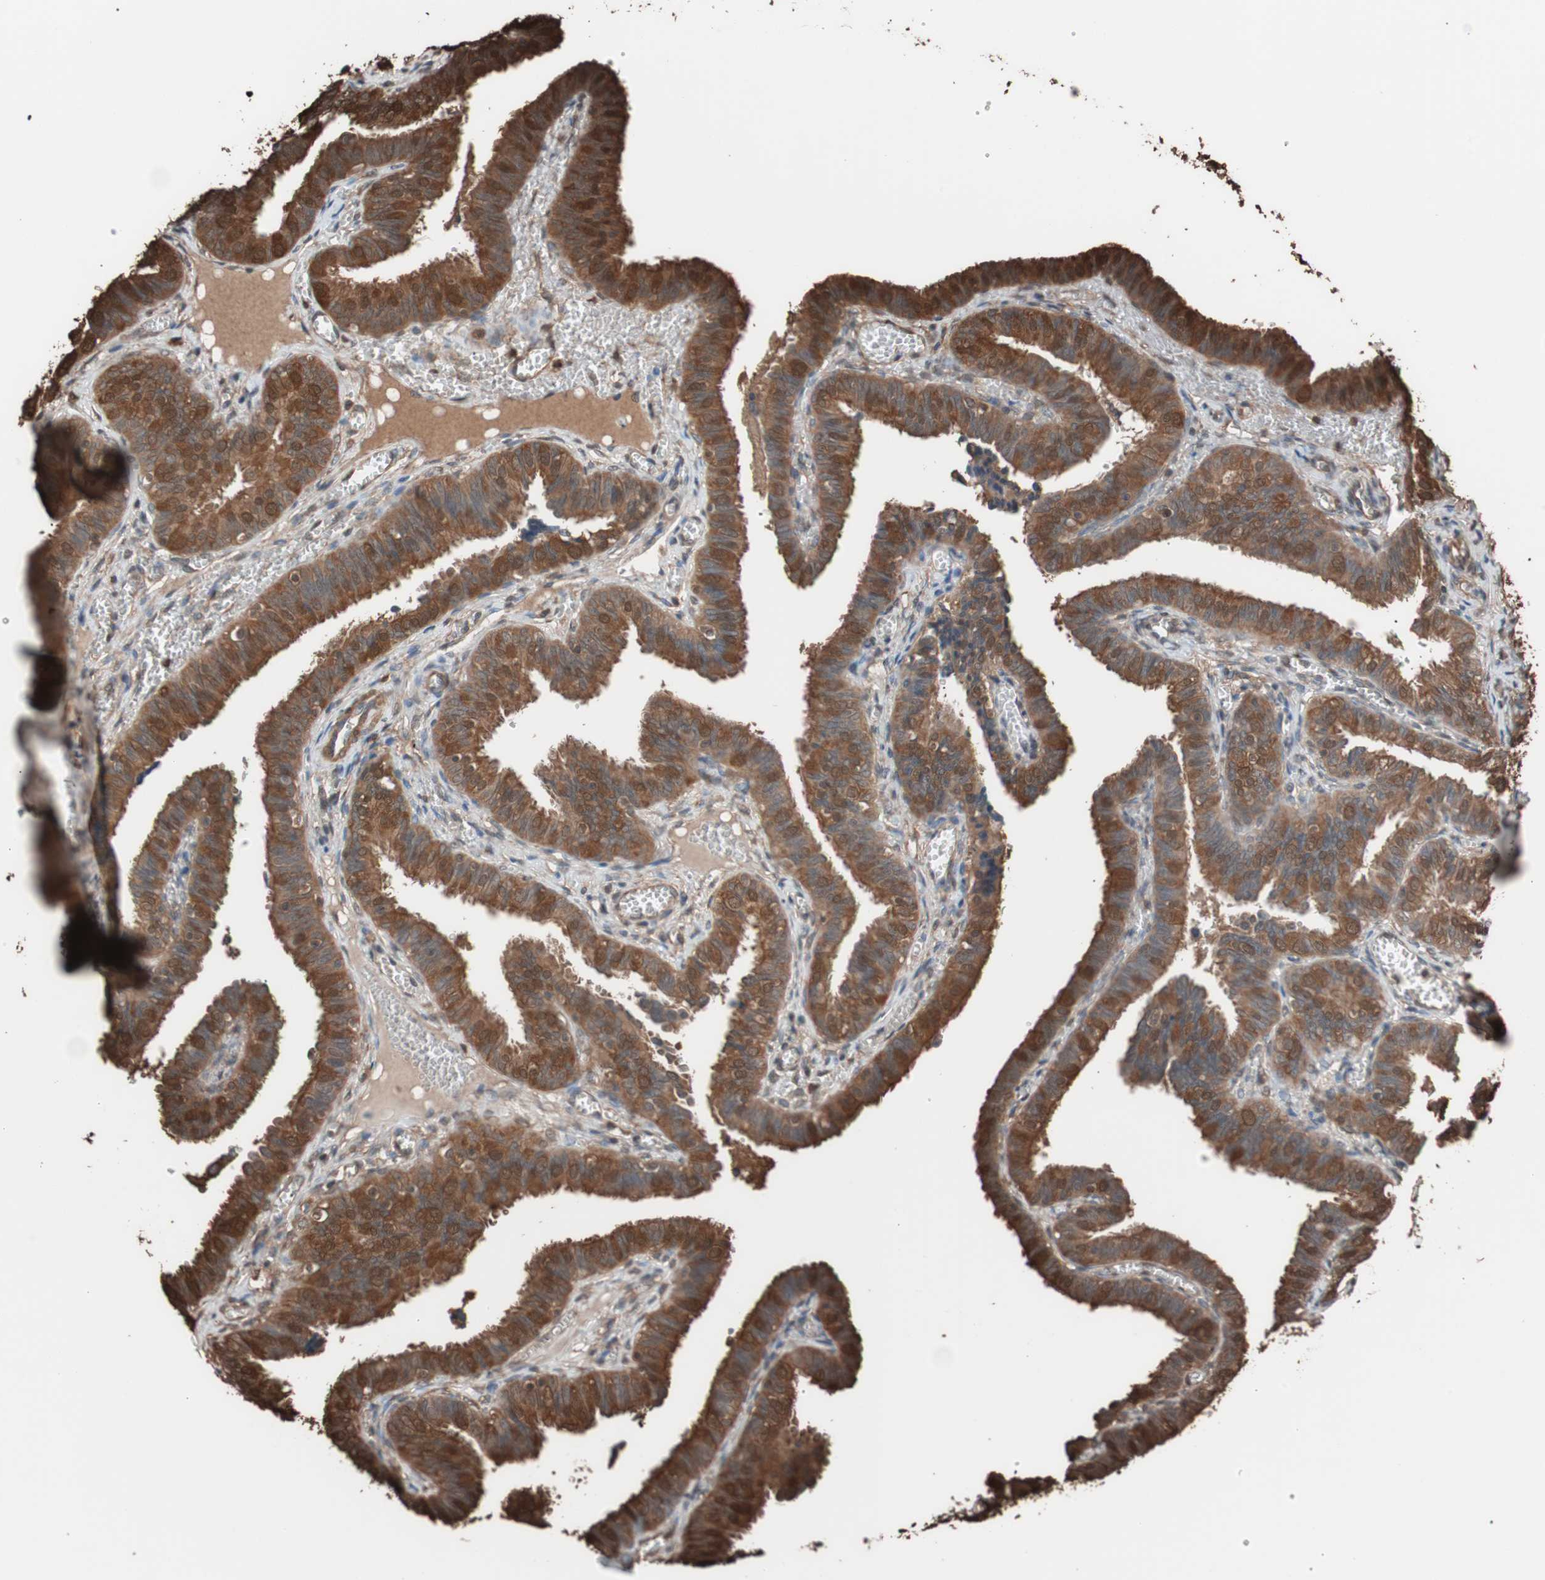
{"staining": {"intensity": "strong", "quantity": ">75%", "location": "cytoplasmic/membranous"}, "tissue": "fallopian tube", "cell_type": "Glandular cells", "image_type": "normal", "snomed": [{"axis": "morphology", "description": "Normal tissue, NOS"}, {"axis": "topography", "description": "Fallopian tube"}], "caption": "High-magnification brightfield microscopy of unremarkable fallopian tube stained with DAB (brown) and counterstained with hematoxylin (blue). glandular cells exhibit strong cytoplasmic/membranous positivity is identified in approximately>75% of cells. (DAB = brown stain, brightfield microscopy at high magnification).", "gene": "CALM2", "patient": {"sex": "female", "age": 46}}